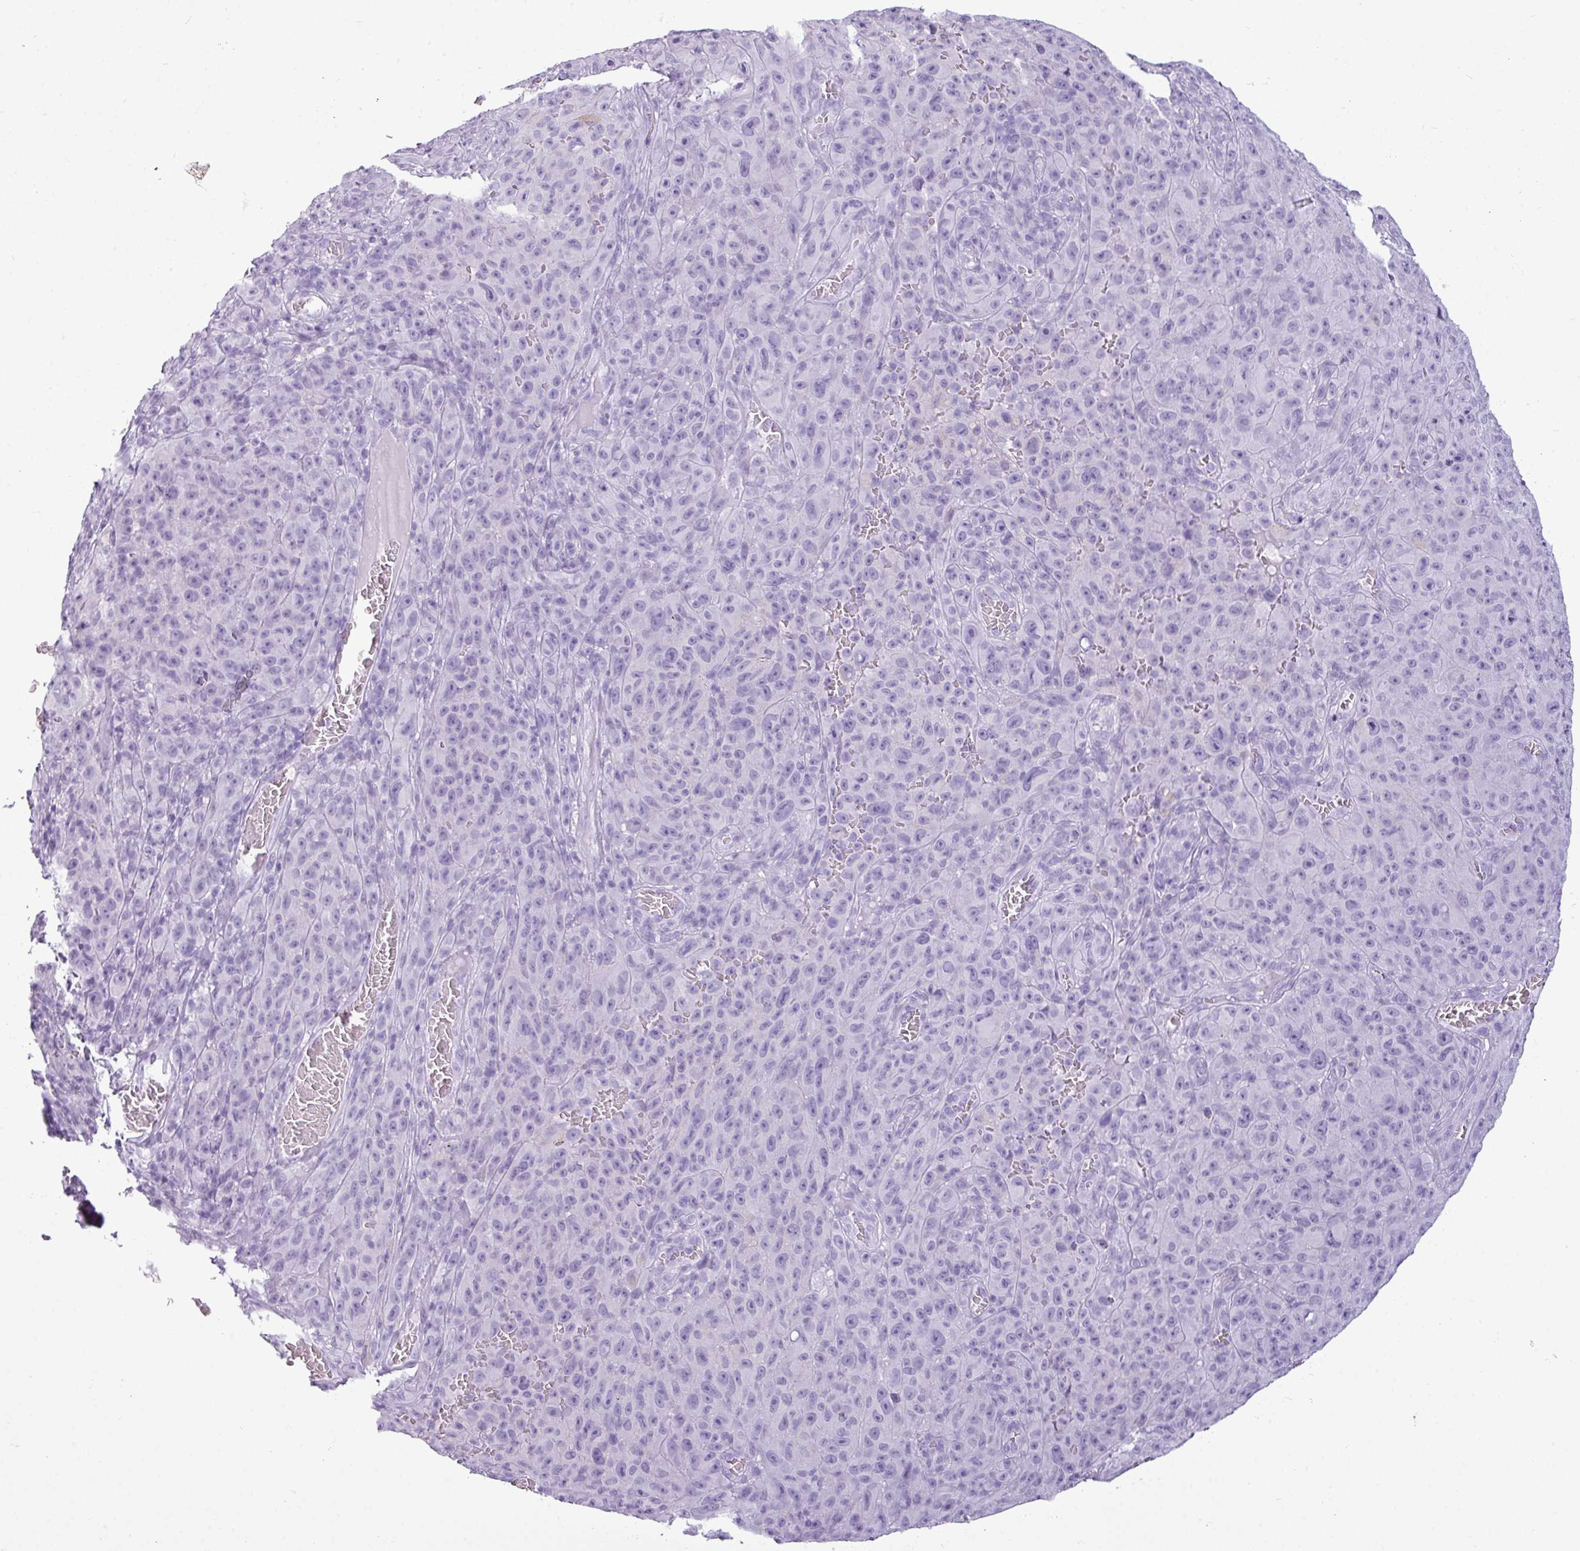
{"staining": {"intensity": "negative", "quantity": "none", "location": "none"}, "tissue": "melanoma", "cell_type": "Tumor cells", "image_type": "cancer", "snomed": [{"axis": "morphology", "description": "Malignant melanoma, NOS"}, {"axis": "topography", "description": "Skin"}], "caption": "IHC photomicrograph of human malignant melanoma stained for a protein (brown), which demonstrates no staining in tumor cells.", "gene": "AMY1B", "patient": {"sex": "female", "age": 82}}